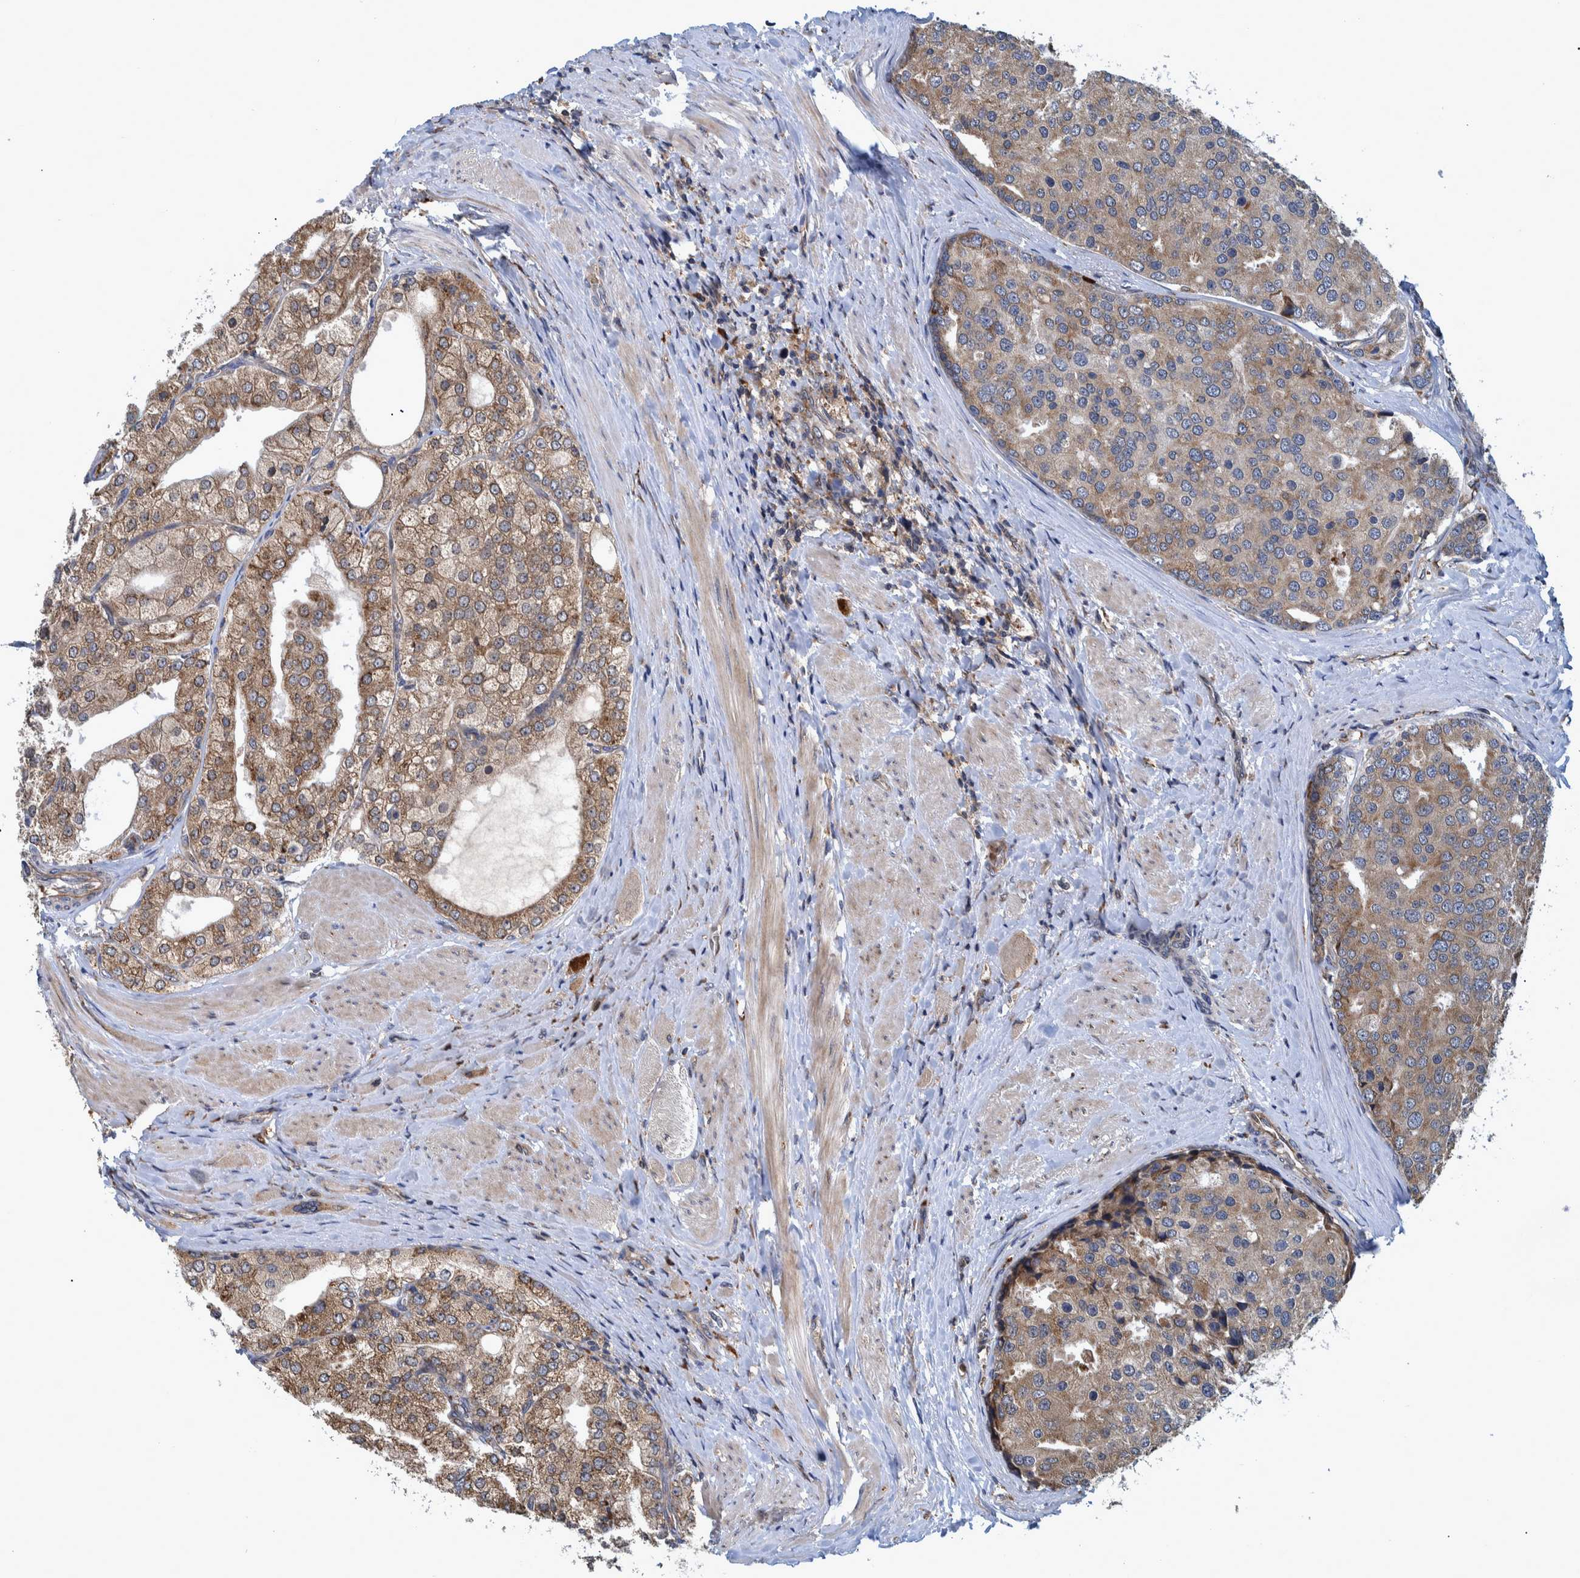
{"staining": {"intensity": "moderate", "quantity": ">75%", "location": "cytoplasmic/membranous"}, "tissue": "prostate cancer", "cell_type": "Tumor cells", "image_type": "cancer", "snomed": [{"axis": "morphology", "description": "Adenocarcinoma, High grade"}, {"axis": "topography", "description": "Prostate"}], "caption": "Tumor cells show medium levels of moderate cytoplasmic/membranous staining in about >75% of cells in high-grade adenocarcinoma (prostate). (DAB (3,3'-diaminobenzidine) IHC, brown staining for protein, blue staining for nuclei).", "gene": "SPAG5", "patient": {"sex": "male", "age": 50}}